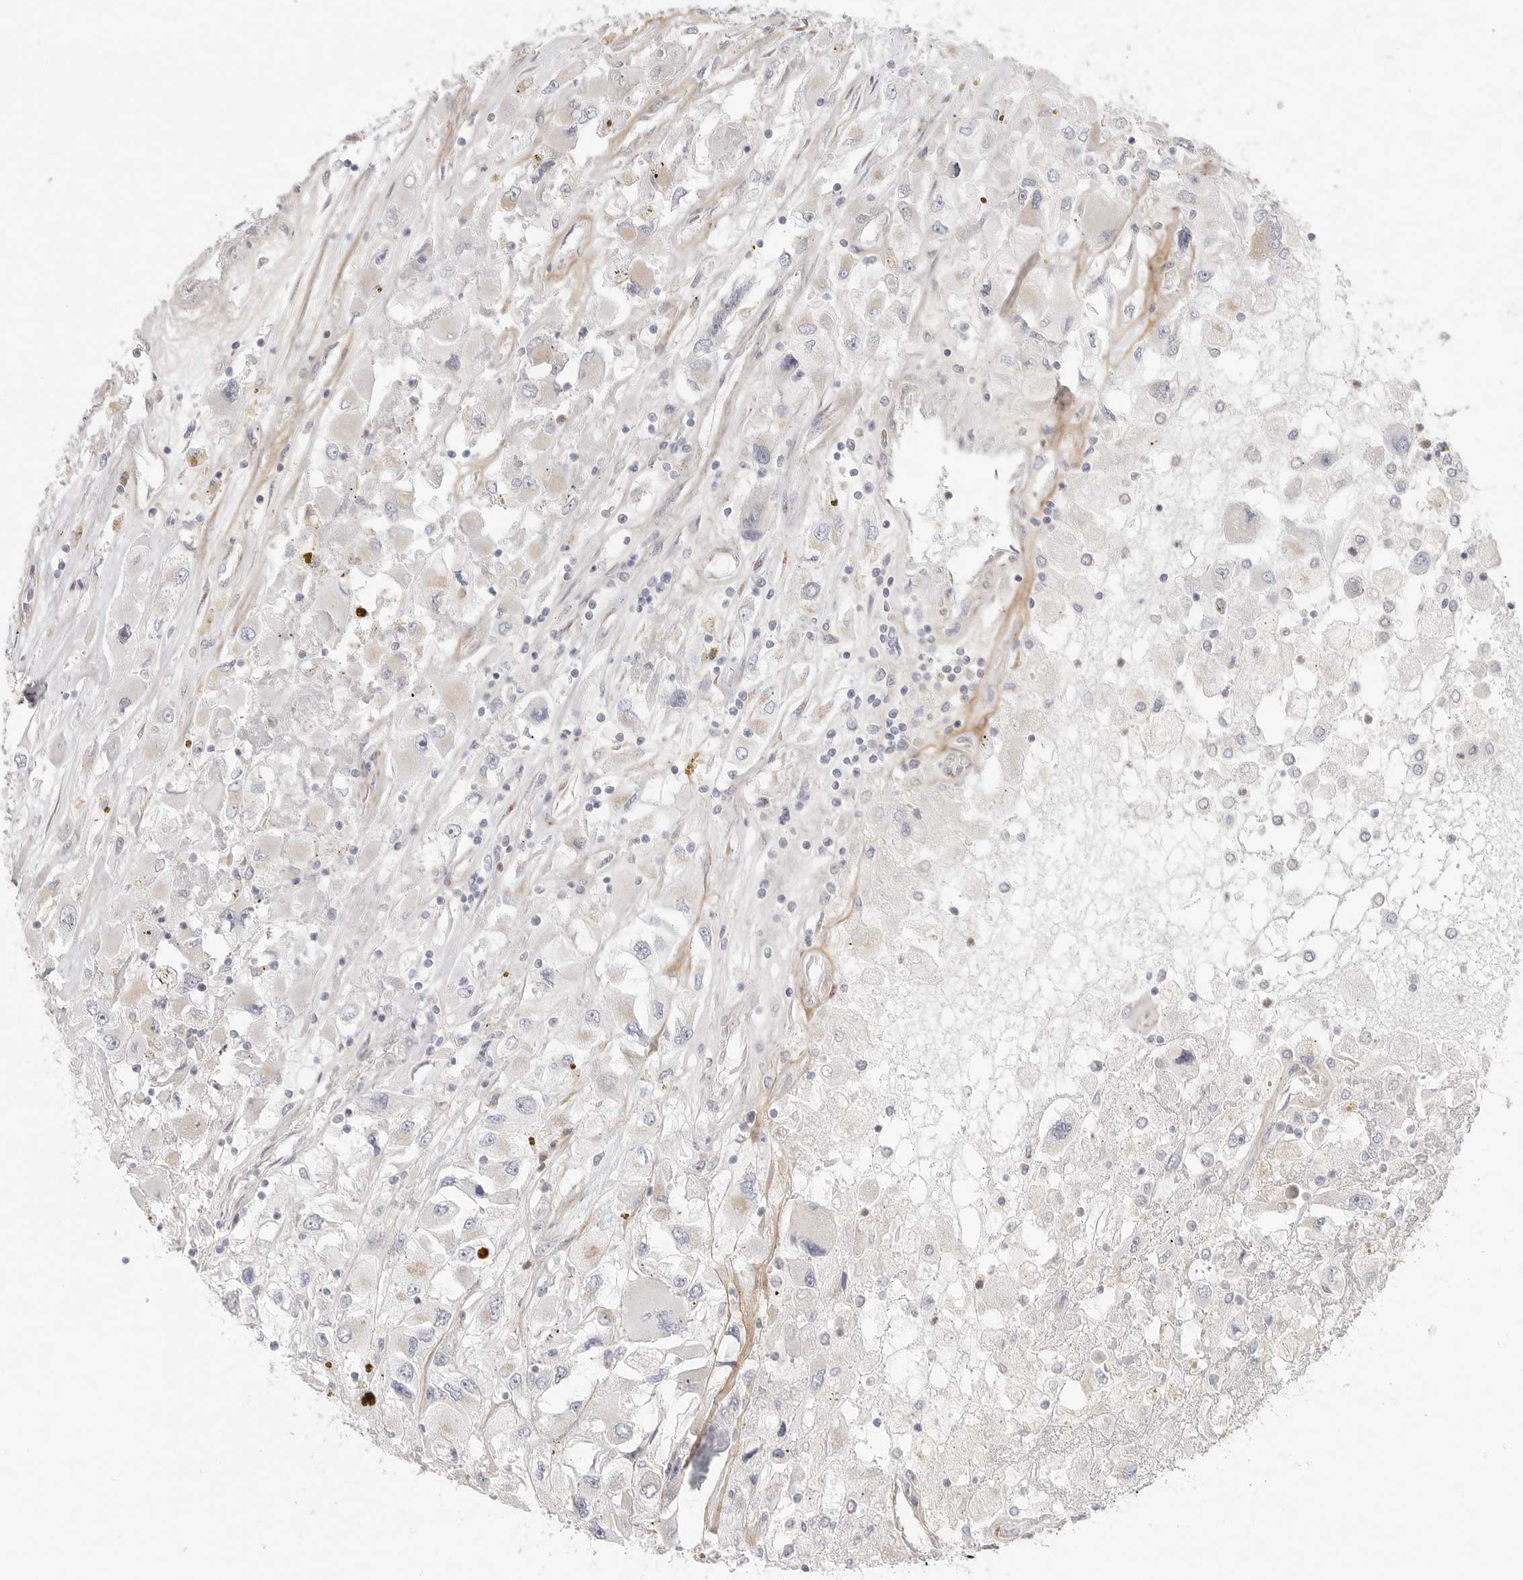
{"staining": {"intensity": "negative", "quantity": "none", "location": "none"}, "tissue": "renal cancer", "cell_type": "Tumor cells", "image_type": "cancer", "snomed": [{"axis": "morphology", "description": "Adenocarcinoma, NOS"}, {"axis": "topography", "description": "Kidney"}], "caption": "DAB immunohistochemical staining of human renal cancer exhibits no significant expression in tumor cells. (IHC, brightfield microscopy, high magnification).", "gene": "SLC25A26", "patient": {"sex": "female", "age": 52}}